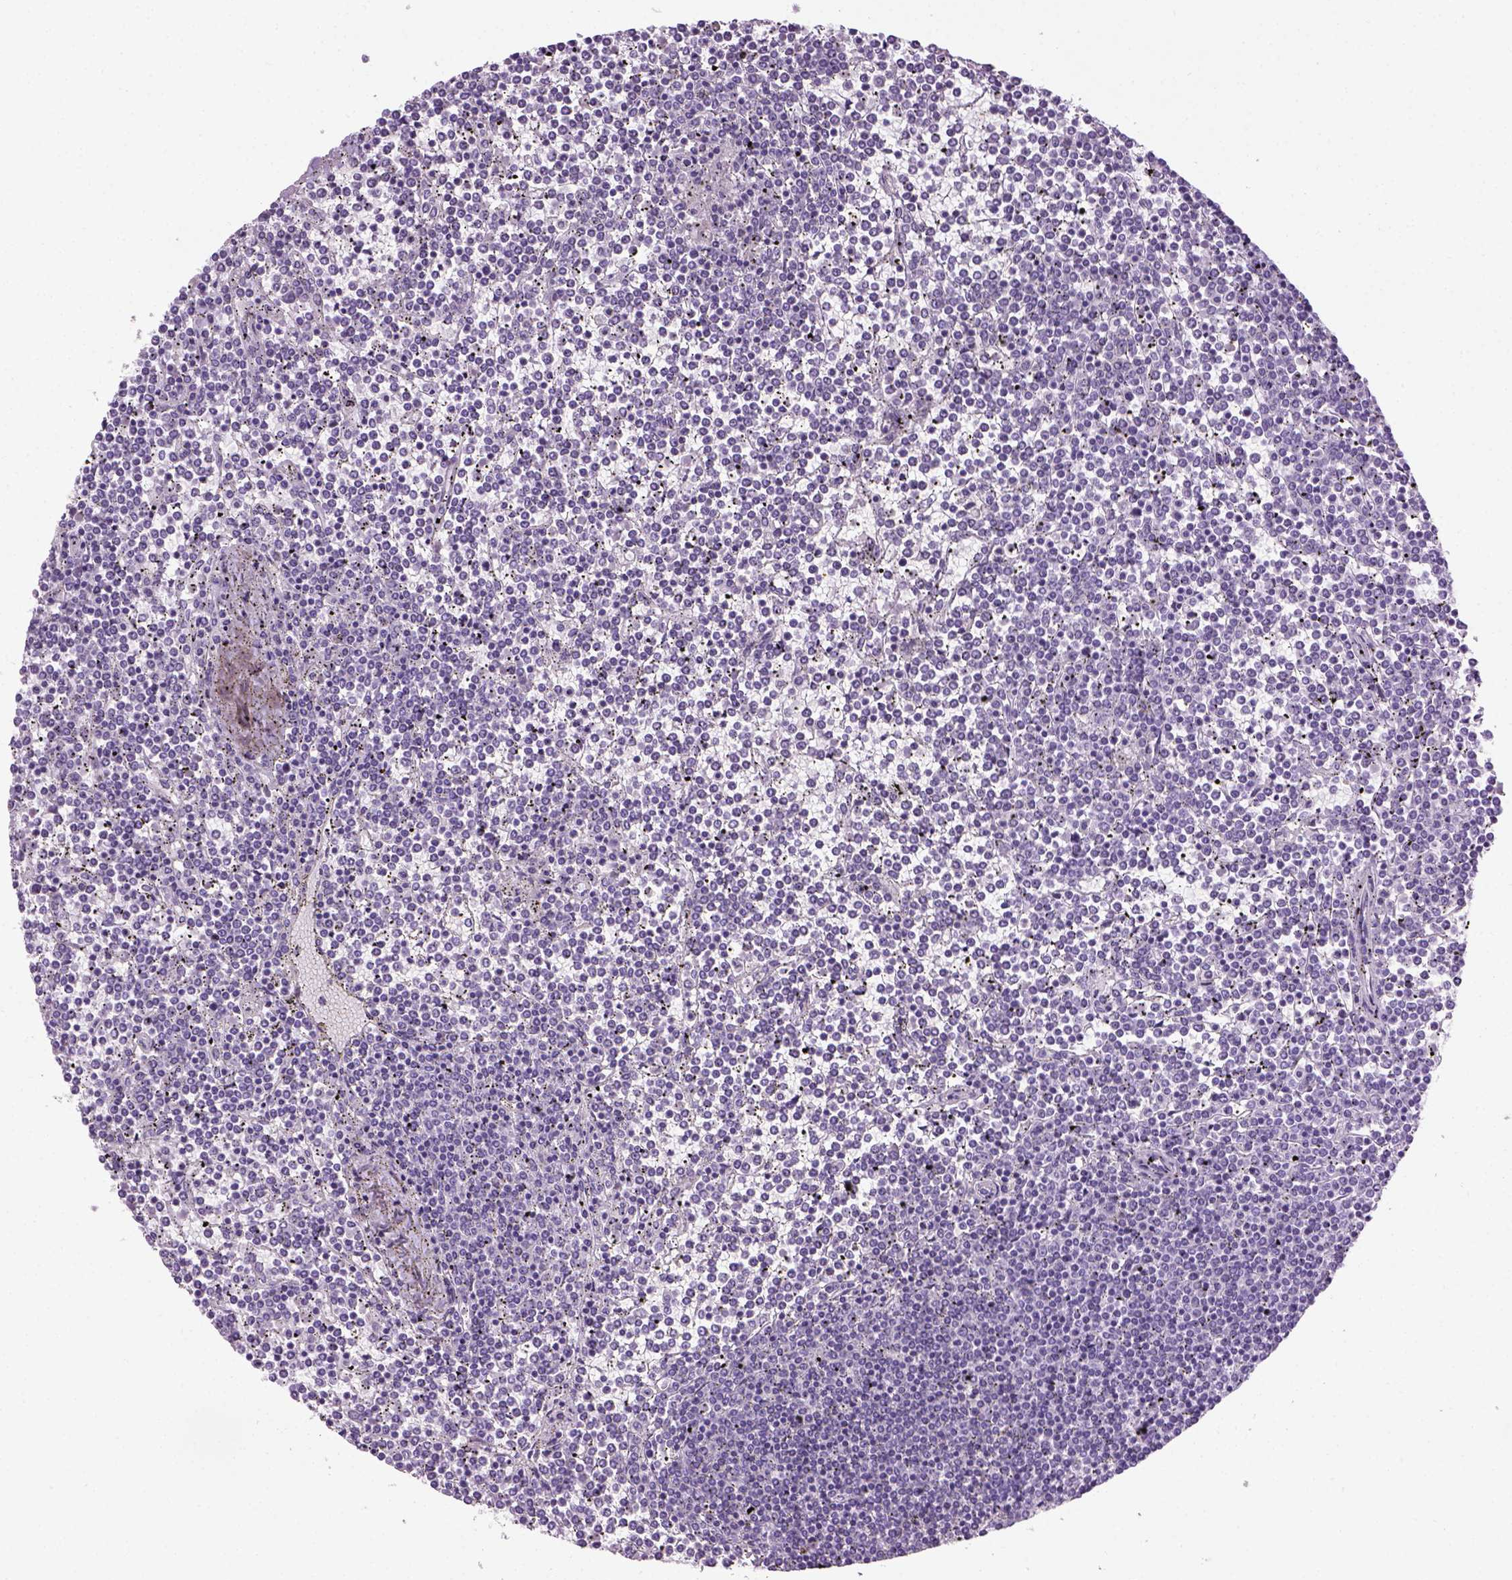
{"staining": {"intensity": "negative", "quantity": "none", "location": "none"}, "tissue": "lymphoma", "cell_type": "Tumor cells", "image_type": "cancer", "snomed": [{"axis": "morphology", "description": "Malignant lymphoma, non-Hodgkin's type, Low grade"}, {"axis": "topography", "description": "Spleen"}], "caption": "Histopathology image shows no protein staining in tumor cells of low-grade malignant lymphoma, non-Hodgkin's type tissue.", "gene": "GABRB2", "patient": {"sex": "female", "age": 19}}